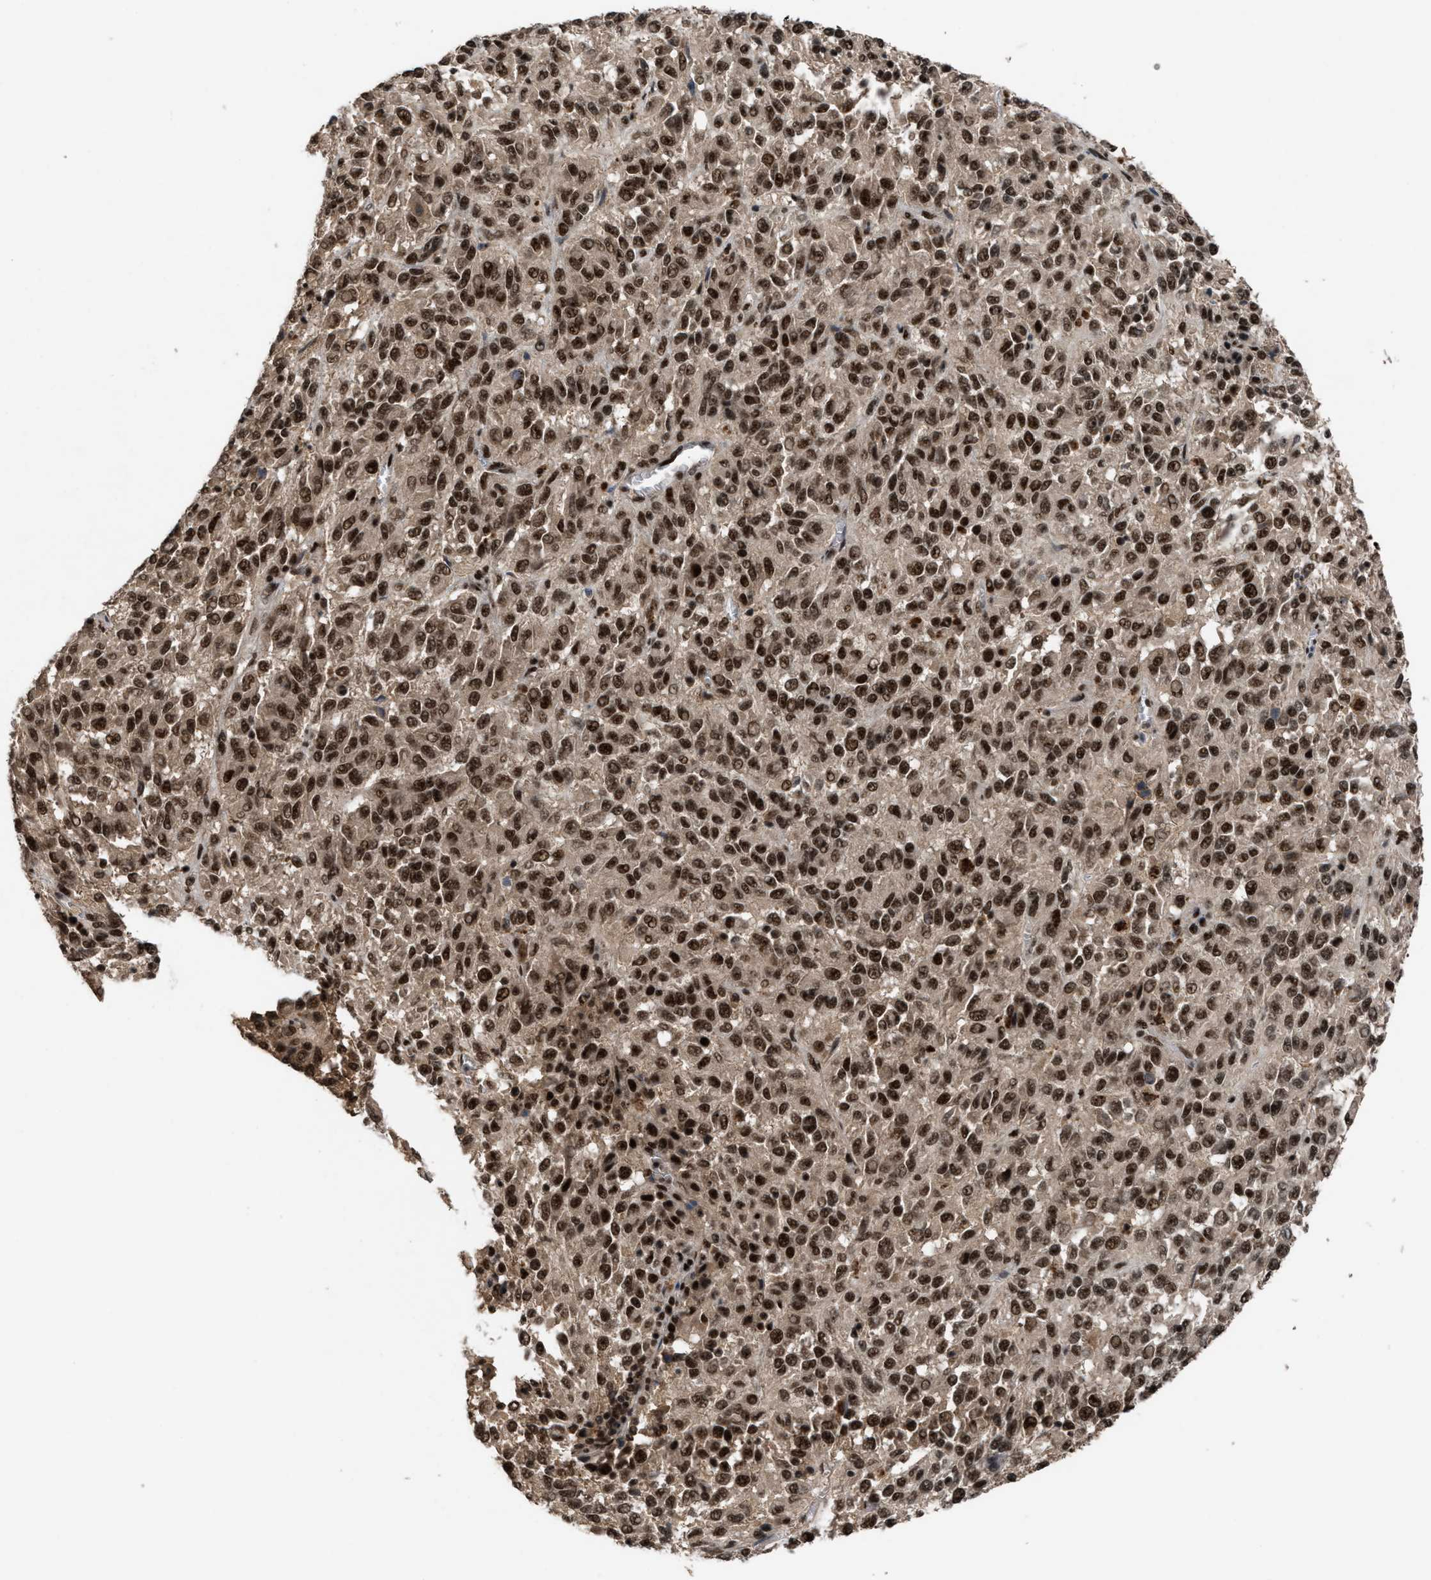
{"staining": {"intensity": "strong", "quantity": ">75%", "location": "cytoplasmic/membranous,nuclear"}, "tissue": "melanoma", "cell_type": "Tumor cells", "image_type": "cancer", "snomed": [{"axis": "morphology", "description": "Malignant melanoma, Metastatic site"}, {"axis": "topography", "description": "Lung"}], "caption": "A high amount of strong cytoplasmic/membranous and nuclear staining is present in about >75% of tumor cells in melanoma tissue.", "gene": "PRPF4", "patient": {"sex": "male", "age": 64}}